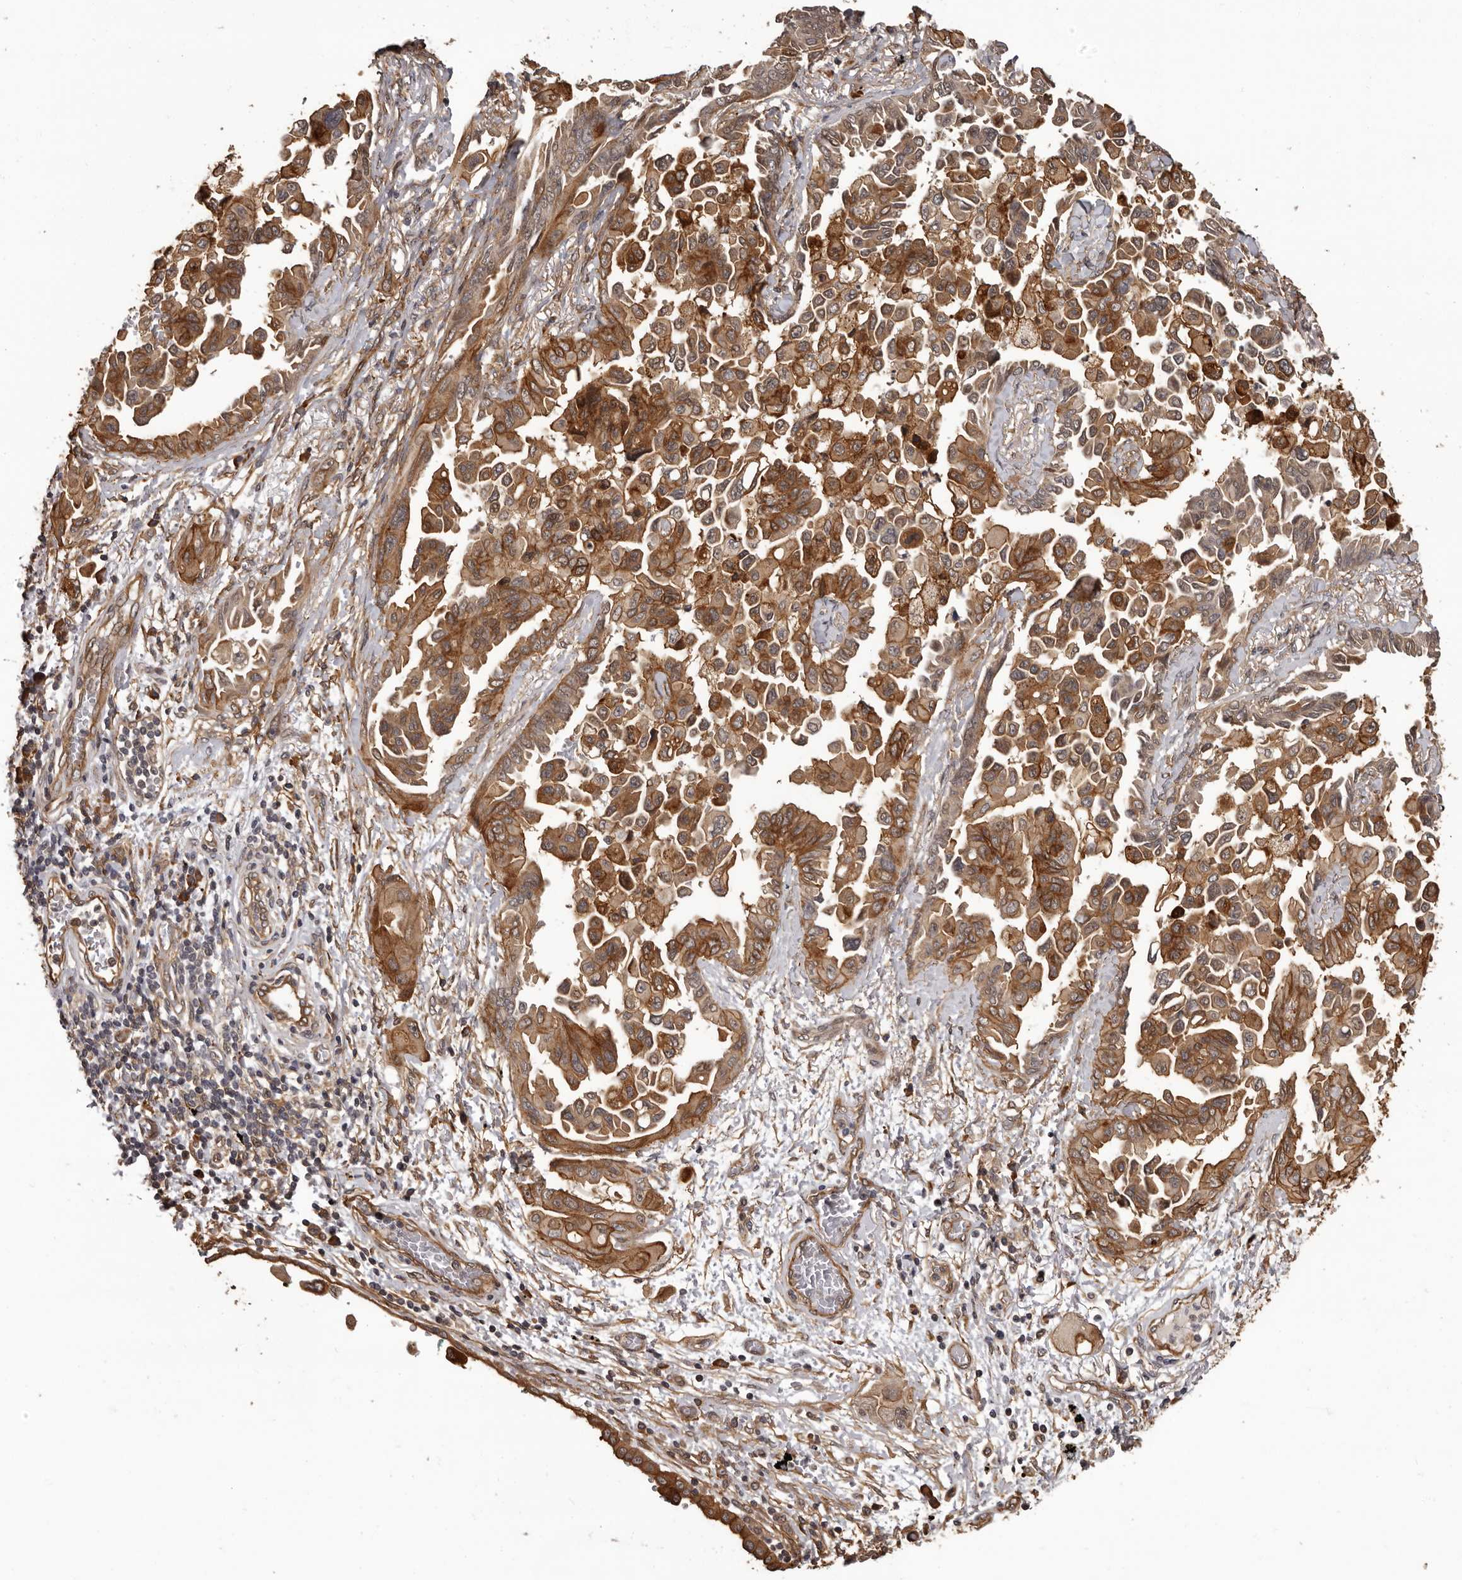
{"staining": {"intensity": "moderate", "quantity": ">75%", "location": "cytoplasmic/membranous"}, "tissue": "lung cancer", "cell_type": "Tumor cells", "image_type": "cancer", "snomed": [{"axis": "morphology", "description": "Adenocarcinoma, NOS"}, {"axis": "topography", "description": "Lung"}], "caption": "Immunohistochemical staining of adenocarcinoma (lung) displays medium levels of moderate cytoplasmic/membranous expression in approximately >75% of tumor cells.", "gene": "SLITRK6", "patient": {"sex": "female", "age": 67}}